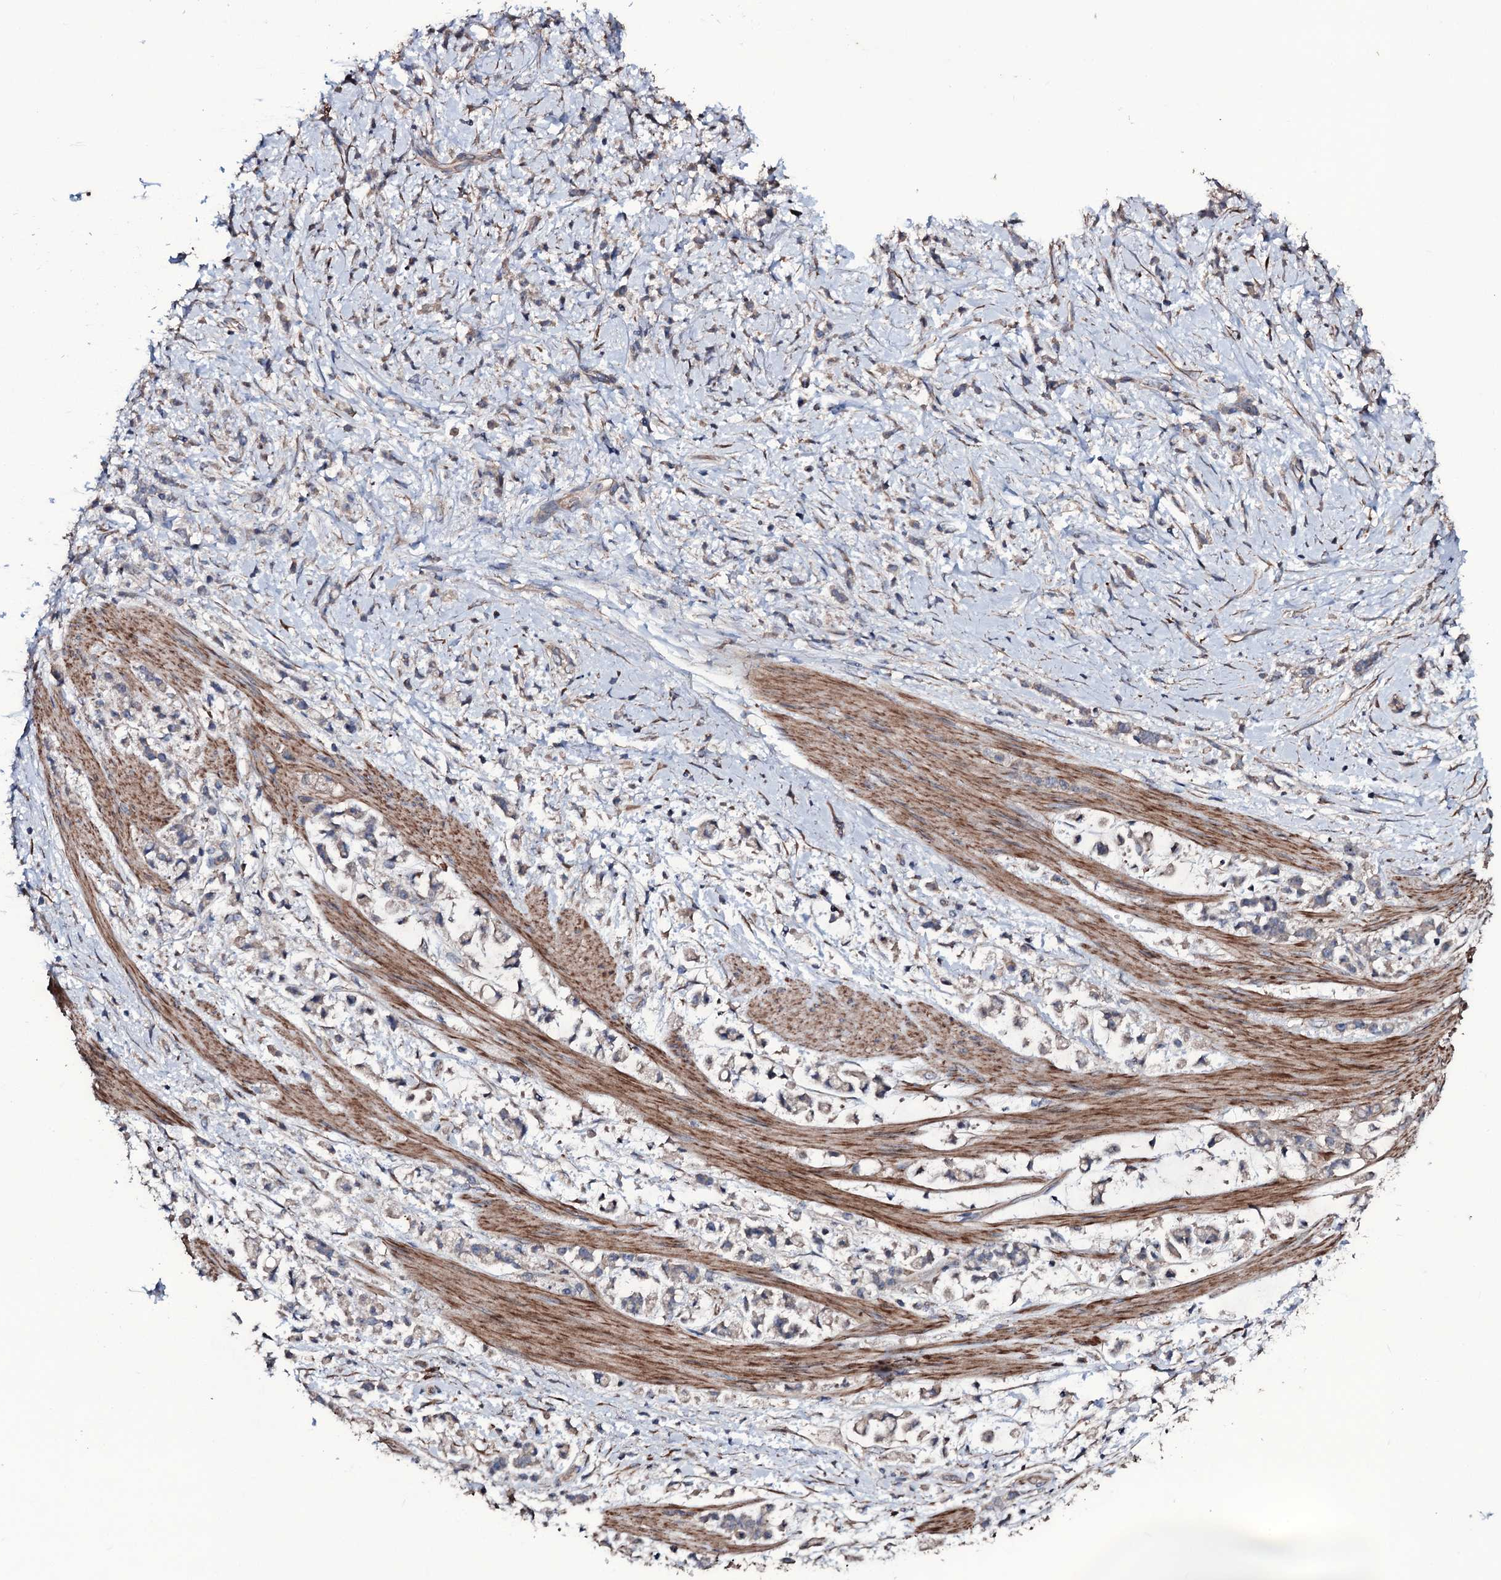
{"staining": {"intensity": "weak", "quantity": "<25%", "location": "cytoplasmic/membranous"}, "tissue": "stomach cancer", "cell_type": "Tumor cells", "image_type": "cancer", "snomed": [{"axis": "morphology", "description": "Adenocarcinoma, NOS"}, {"axis": "topography", "description": "Stomach"}], "caption": "Tumor cells are negative for protein expression in human adenocarcinoma (stomach).", "gene": "WIPF3", "patient": {"sex": "female", "age": 60}}